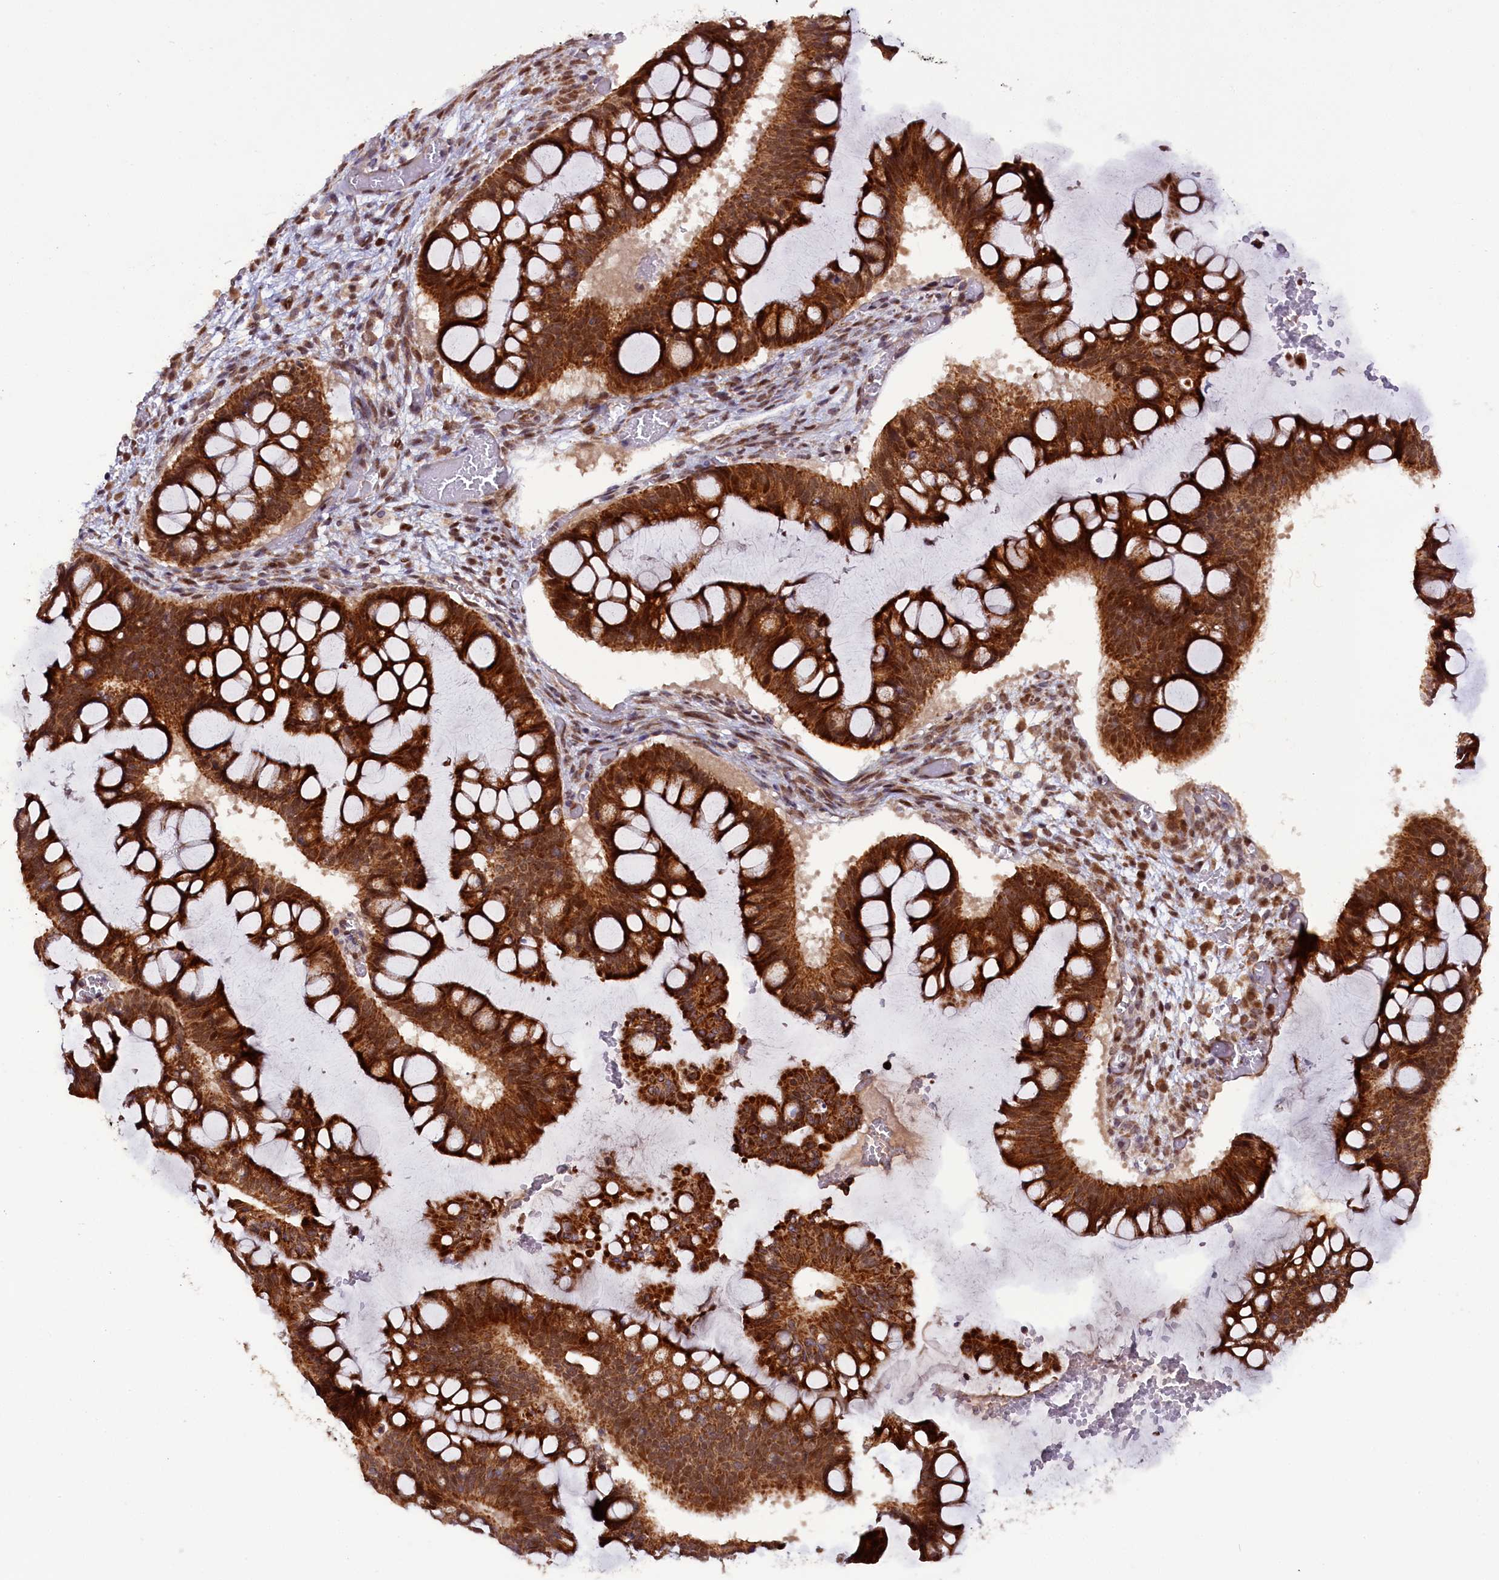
{"staining": {"intensity": "strong", "quantity": ">75%", "location": "cytoplasmic/membranous,nuclear"}, "tissue": "ovarian cancer", "cell_type": "Tumor cells", "image_type": "cancer", "snomed": [{"axis": "morphology", "description": "Cystadenocarcinoma, mucinous, NOS"}, {"axis": "topography", "description": "Ovary"}], "caption": "Human ovarian cancer (mucinous cystadenocarcinoma) stained for a protein (brown) reveals strong cytoplasmic/membranous and nuclear positive positivity in about >75% of tumor cells.", "gene": "RPUSD2", "patient": {"sex": "female", "age": 73}}